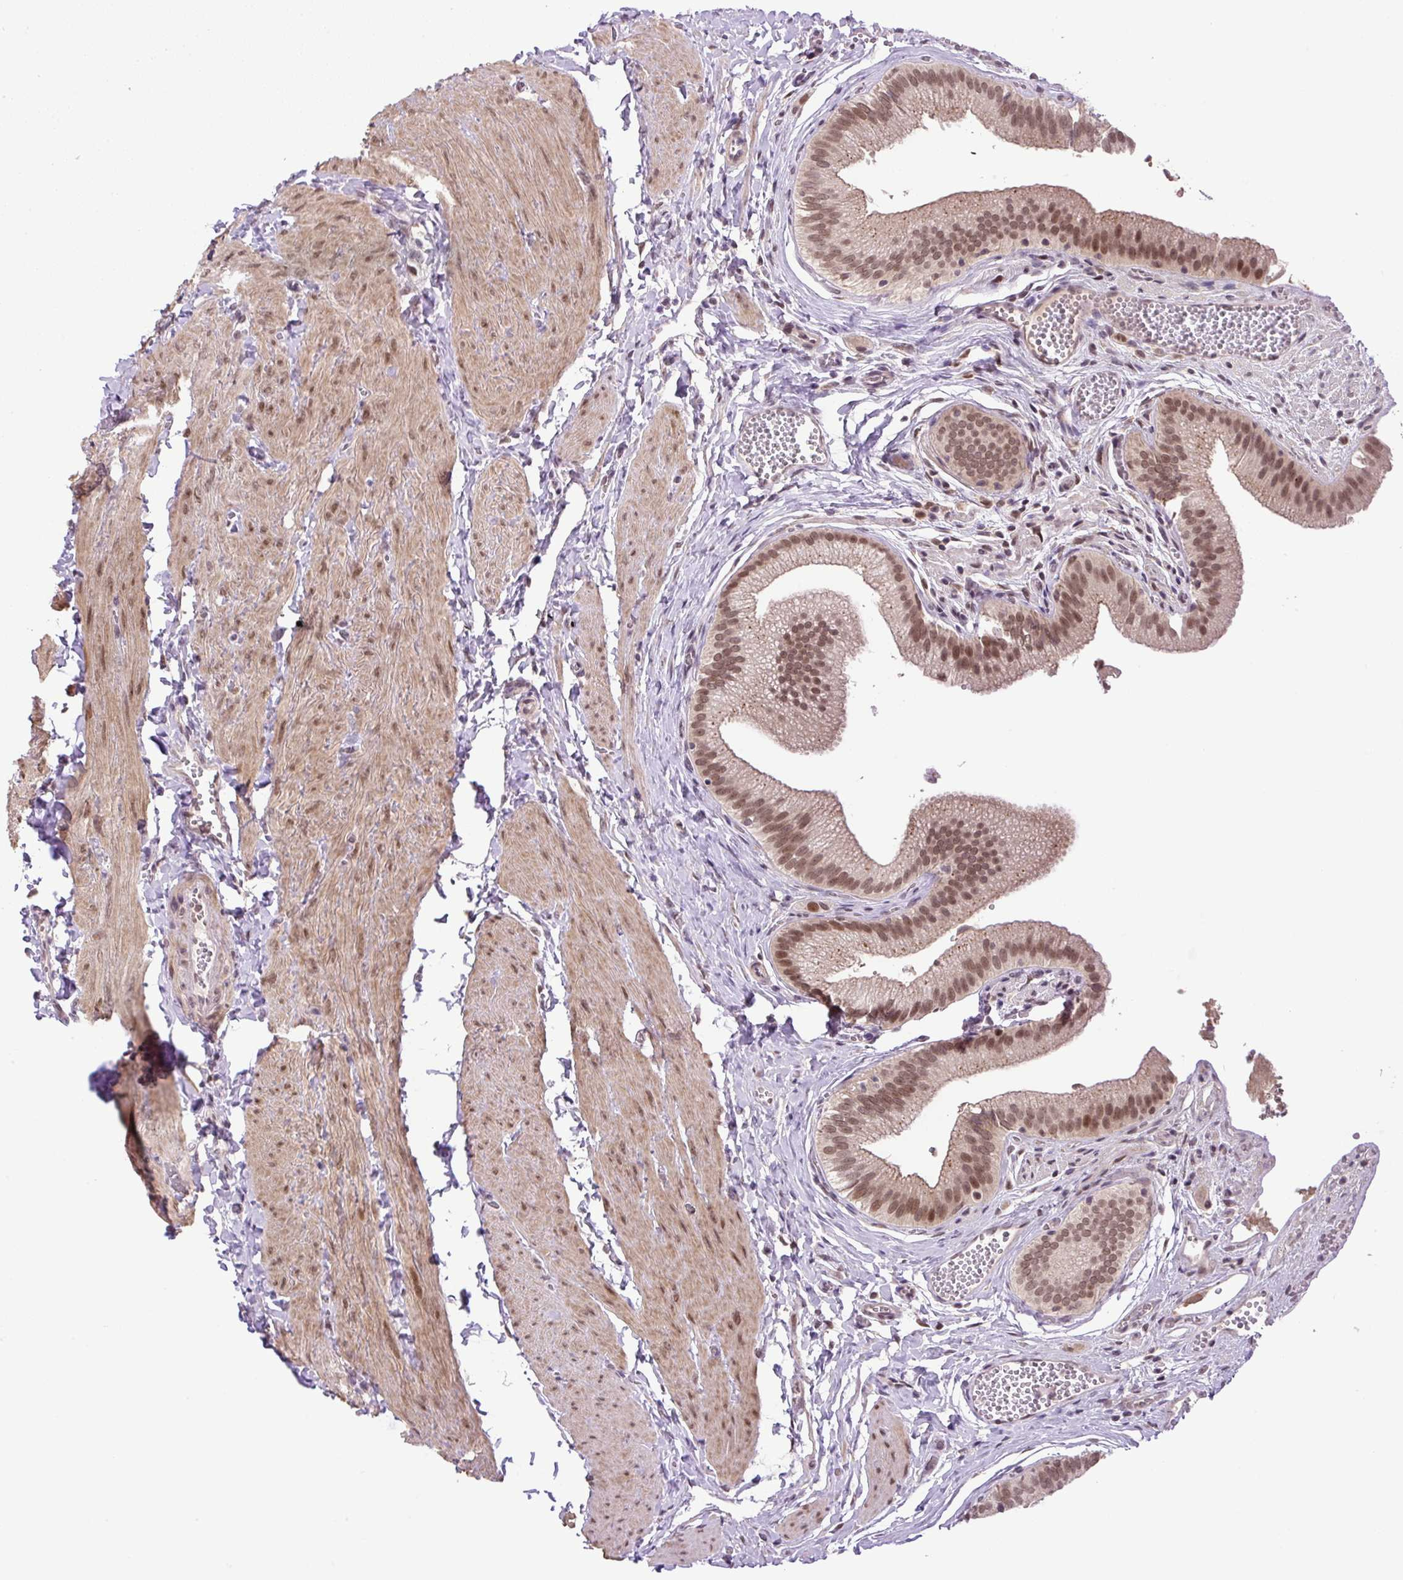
{"staining": {"intensity": "moderate", "quantity": ">75%", "location": "cytoplasmic/membranous,nuclear"}, "tissue": "gallbladder", "cell_type": "Glandular cells", "image_type": "normal", "snomed": [{"axis": "morphology", "description": "Normal tissue, NOS"}, {"axis": "topography", "description": "Gallbladder"}, {"axis": "topography", "description": "Peripheral nerve tissue"}], "caption": "Immunohistochemical staining of unremarkable human gallbladder reveals moderate cytoplasmic/membranous,nuclear protein staining in about >75% of glandular cells. (IHC, brightfield microscopy, high magnification).", "gene": "KPNA1", "patient": {"sex": "male", "age": 17}}